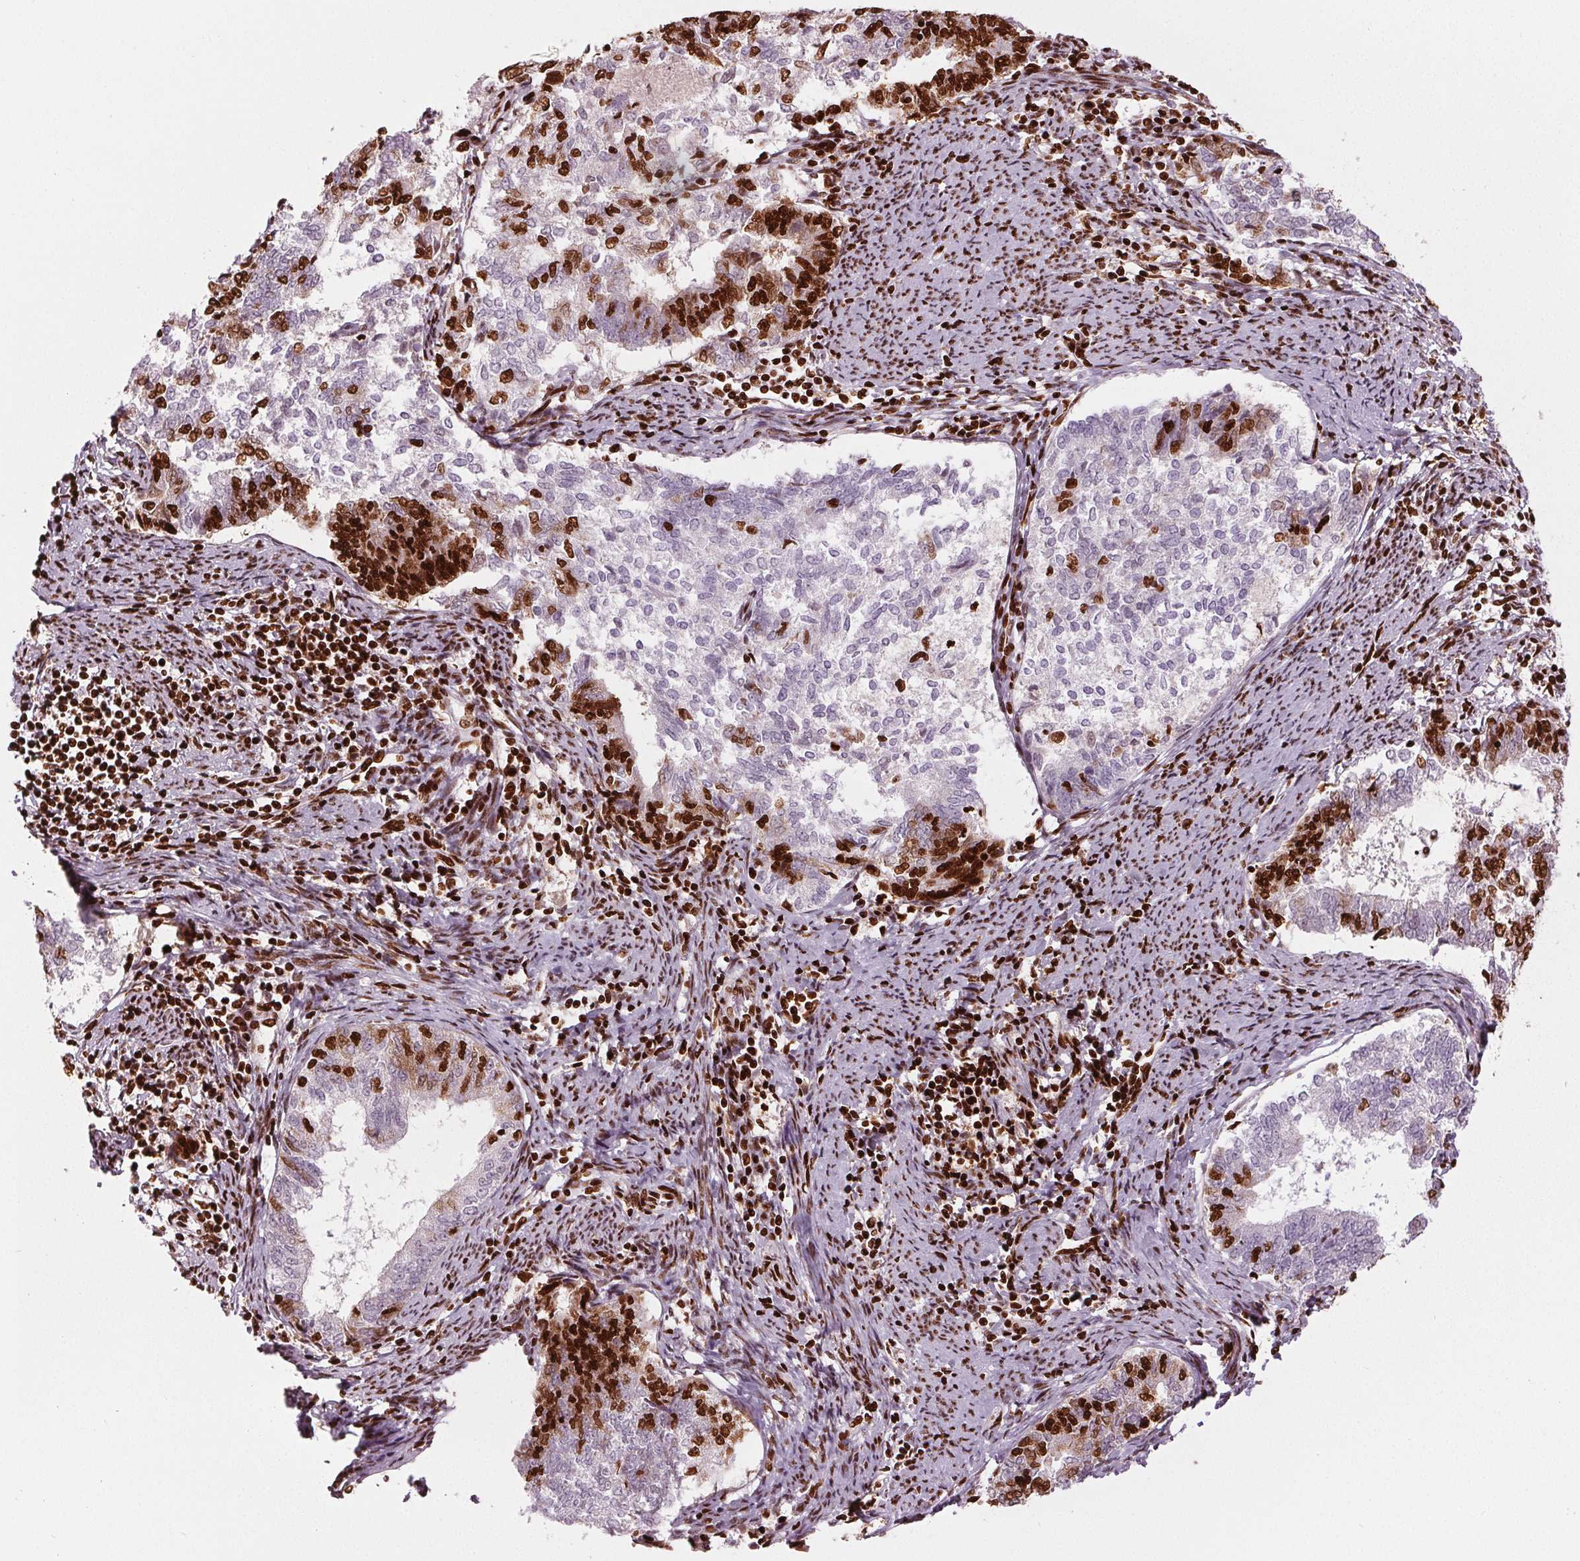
{"staining": {"intensity": "strong", "quantity": "<25%", "location": "nuclear"}, "tissue": "endometrial cancer", "cell_type": "Tumor cells", "image_type": "cancer", "snomed": [{"axis": "morphology", "description": "Adenocarcinoma, NOS"}, {"axis": "topography", "description": "Endometrium"}], "caption": "The immunohistochemical stain shows strong nuclear positivity in tumor cells of endometrial cancer tissue.", "gene": "BRD4", "patient": {"sex": "female", "age": 65}}